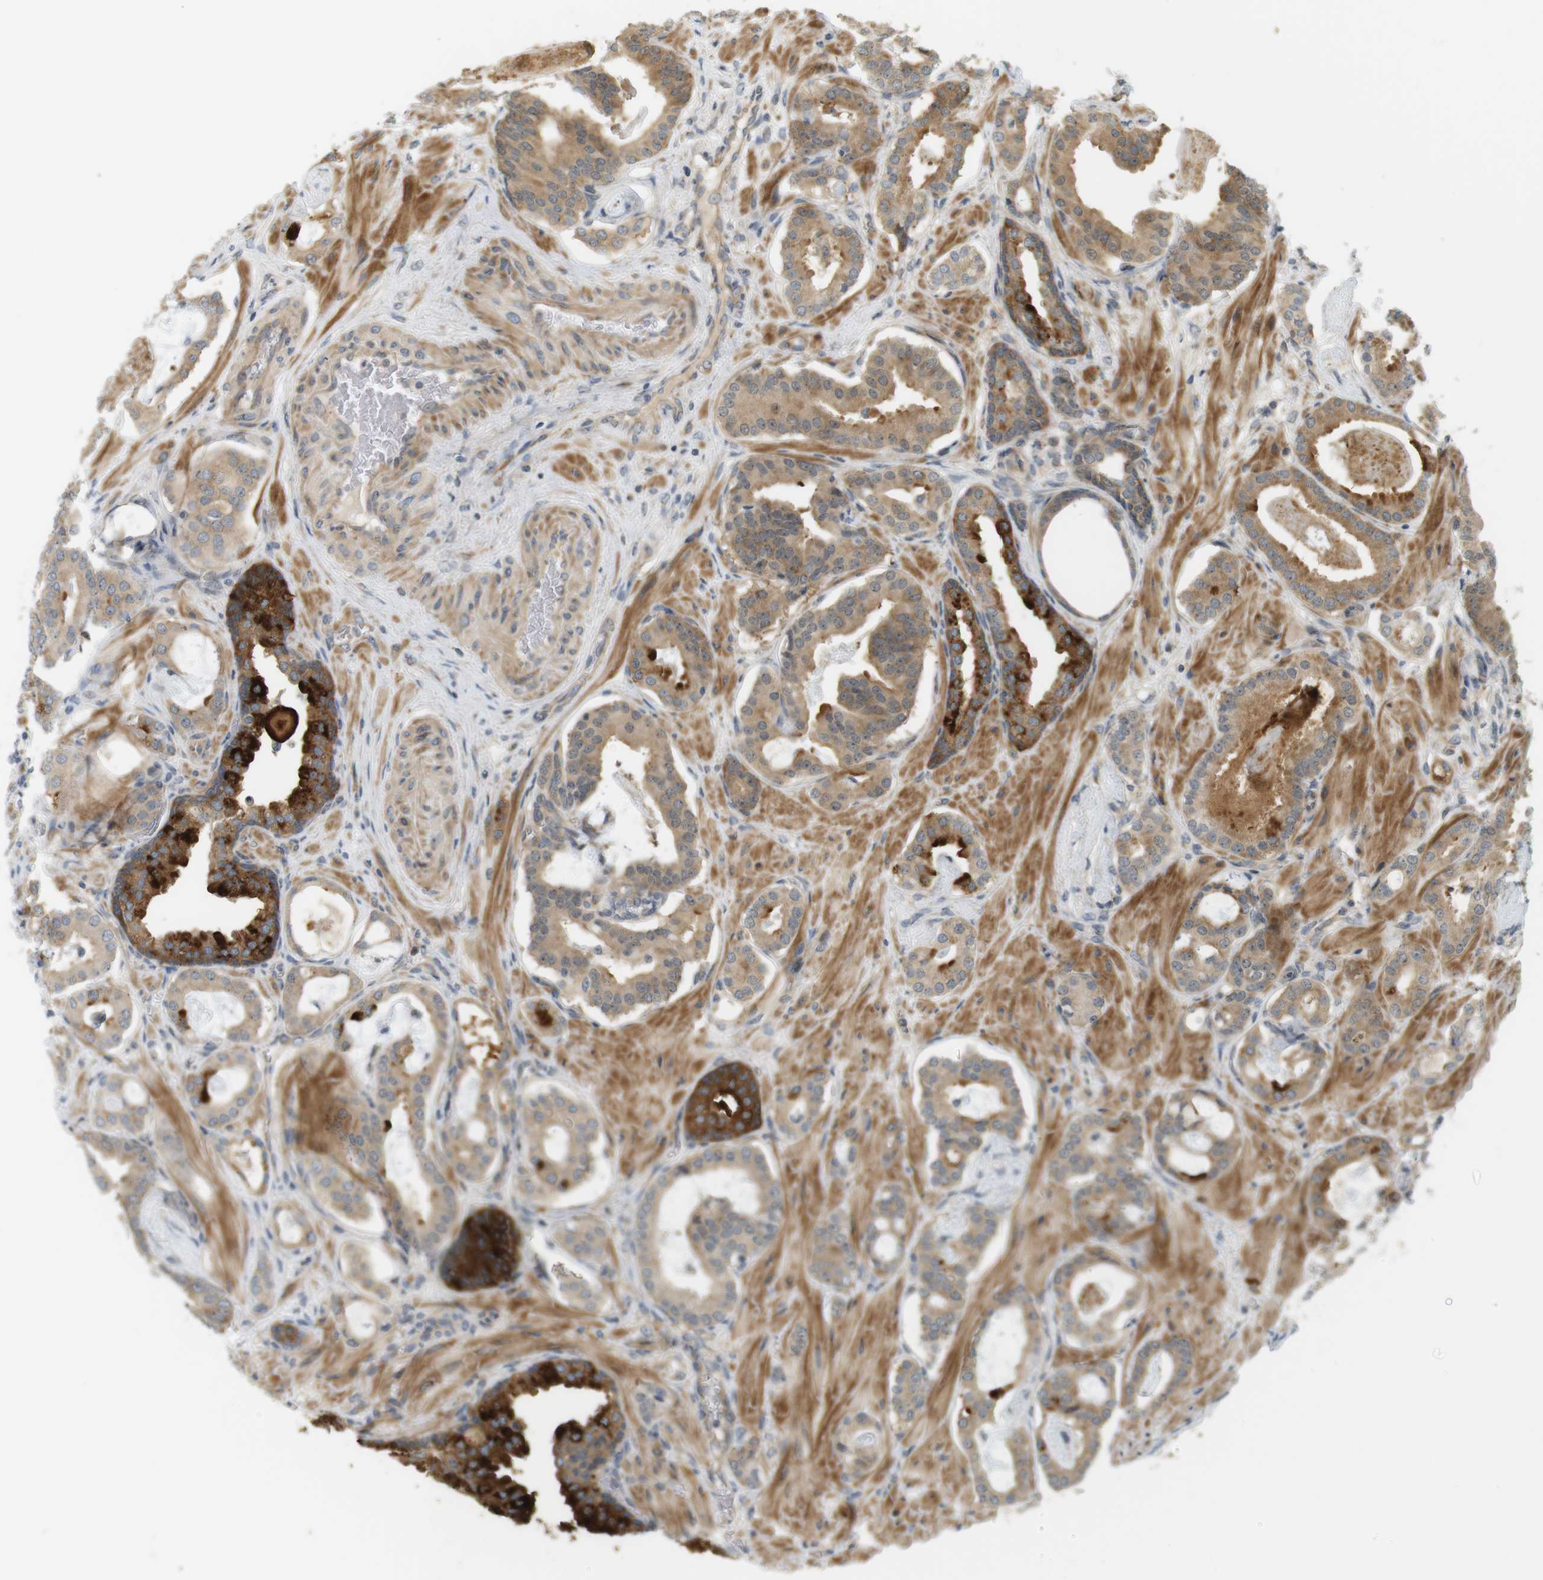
{"staining": {"intensity": "moderate", "quantity": ">75%", "location": "cytoplasmic/membranous,nuclear"}, "tissue": "prostate cancer", "cell_type": "Tumor cells", "image_type": "cancer", "snomed": [{"axis": "morphology", "description": "Adenocarcinoma, Low grade"}, {"axis": "topography", "description": "Prostate"}], "caption": "A photomicrograph showing moderate cytoplasmic/membranous and nuclear staining in approximately >75% of tumor cells in low-grade adenocarcinoma (prostate), as visualized by brown immunohistochemical staining.", "gene": "PA2G4", "patient": {"sex": "male", "age": 53}}